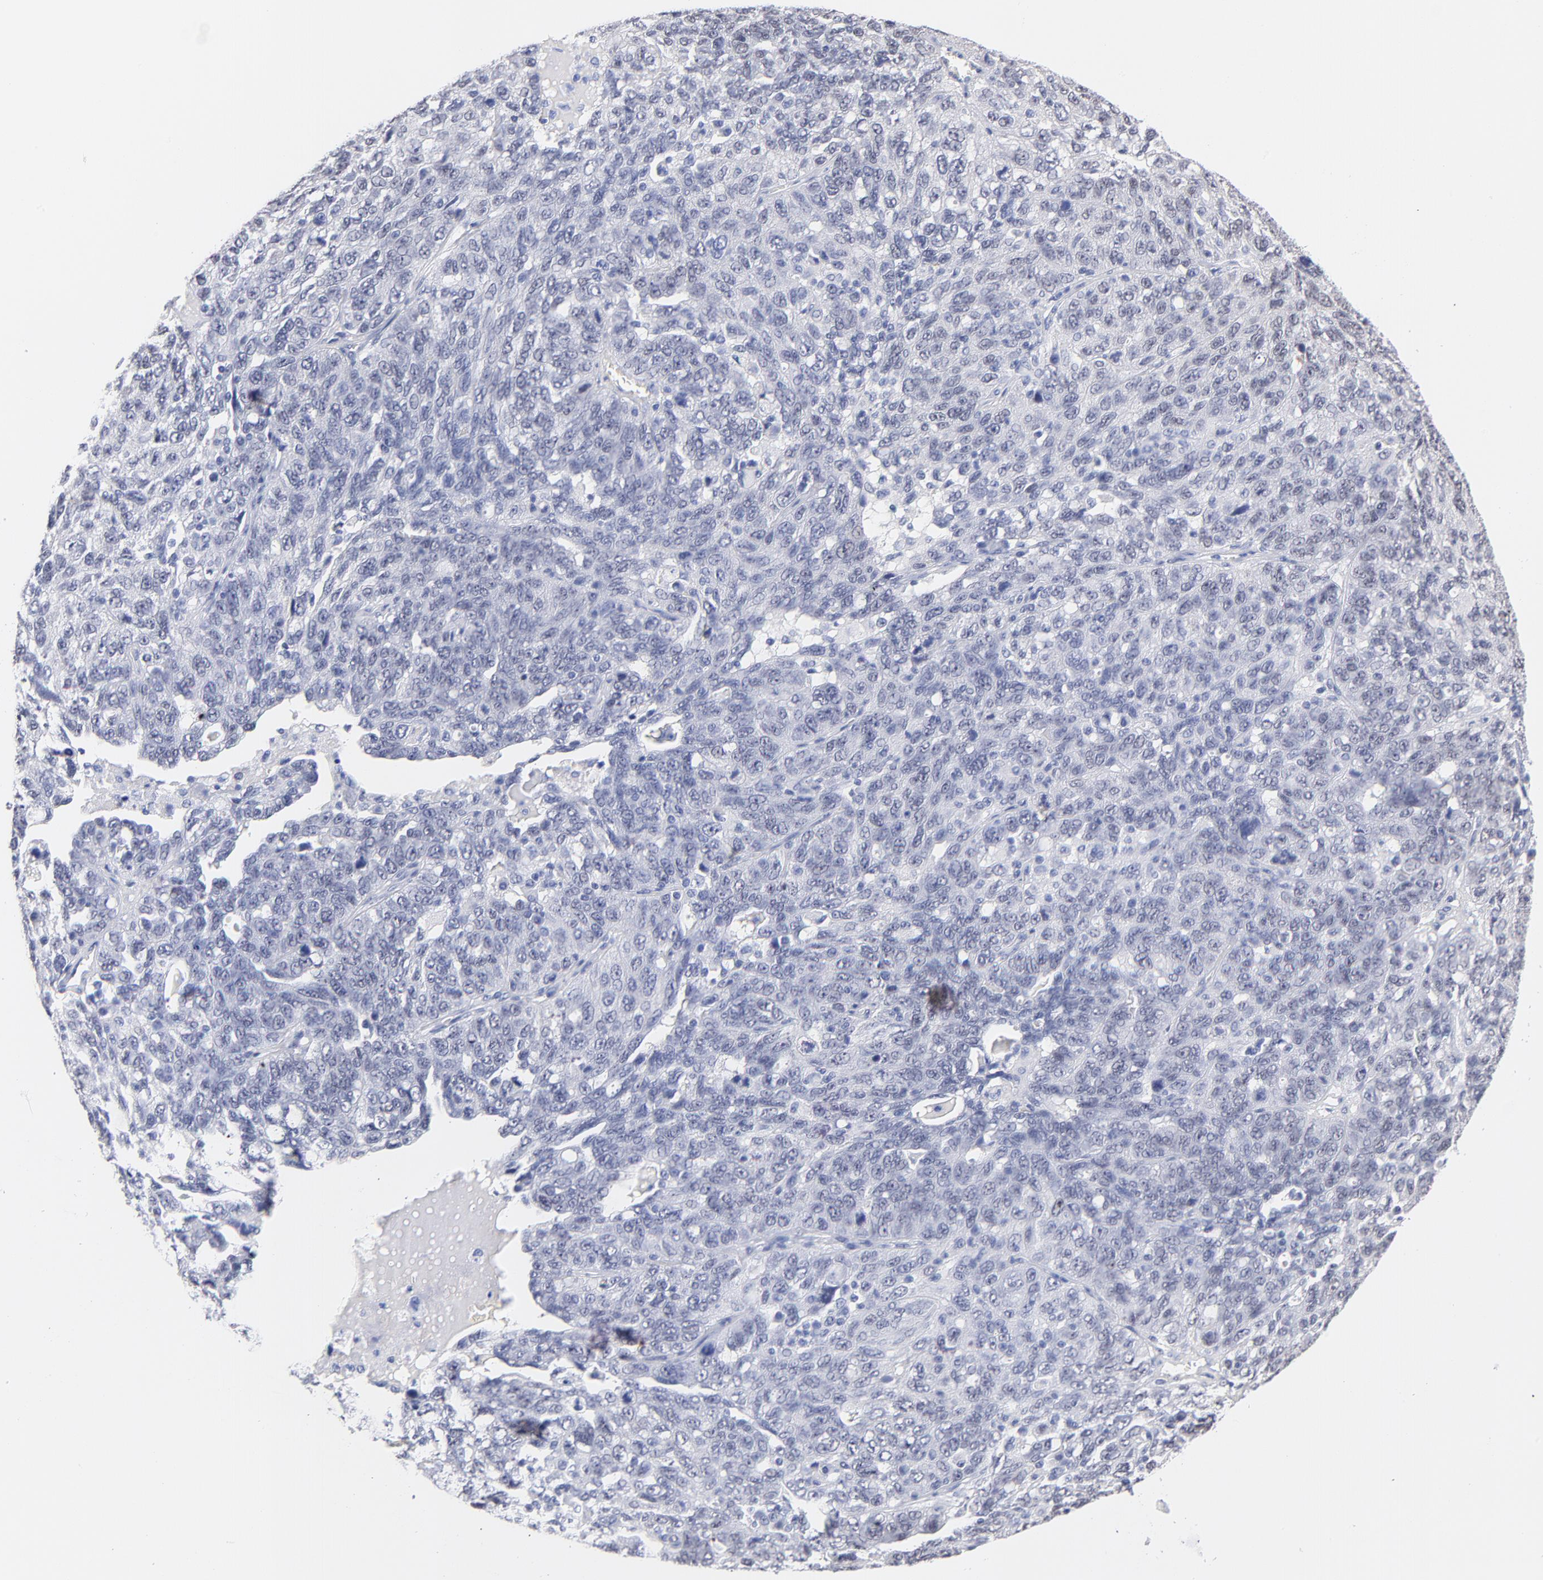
{"staining": {"intensity": "negative", "quantity": "none", "location": "none"}, "tissue": "ovarian cancer", "cell_type": "Tumor cells", "image_type": "cancer", "snomed": [{"axis": "morphology", "description": "Cystadenocarcinoma, serous, NOS"}, {"axis": "topography", "description": "Ovary"}], "caption": "The IHC image has no significant staining in tumor cells of ovarian cancer tissue.", "gene": "ZNF74", "patient": {"sex": "female", "age": 71}}